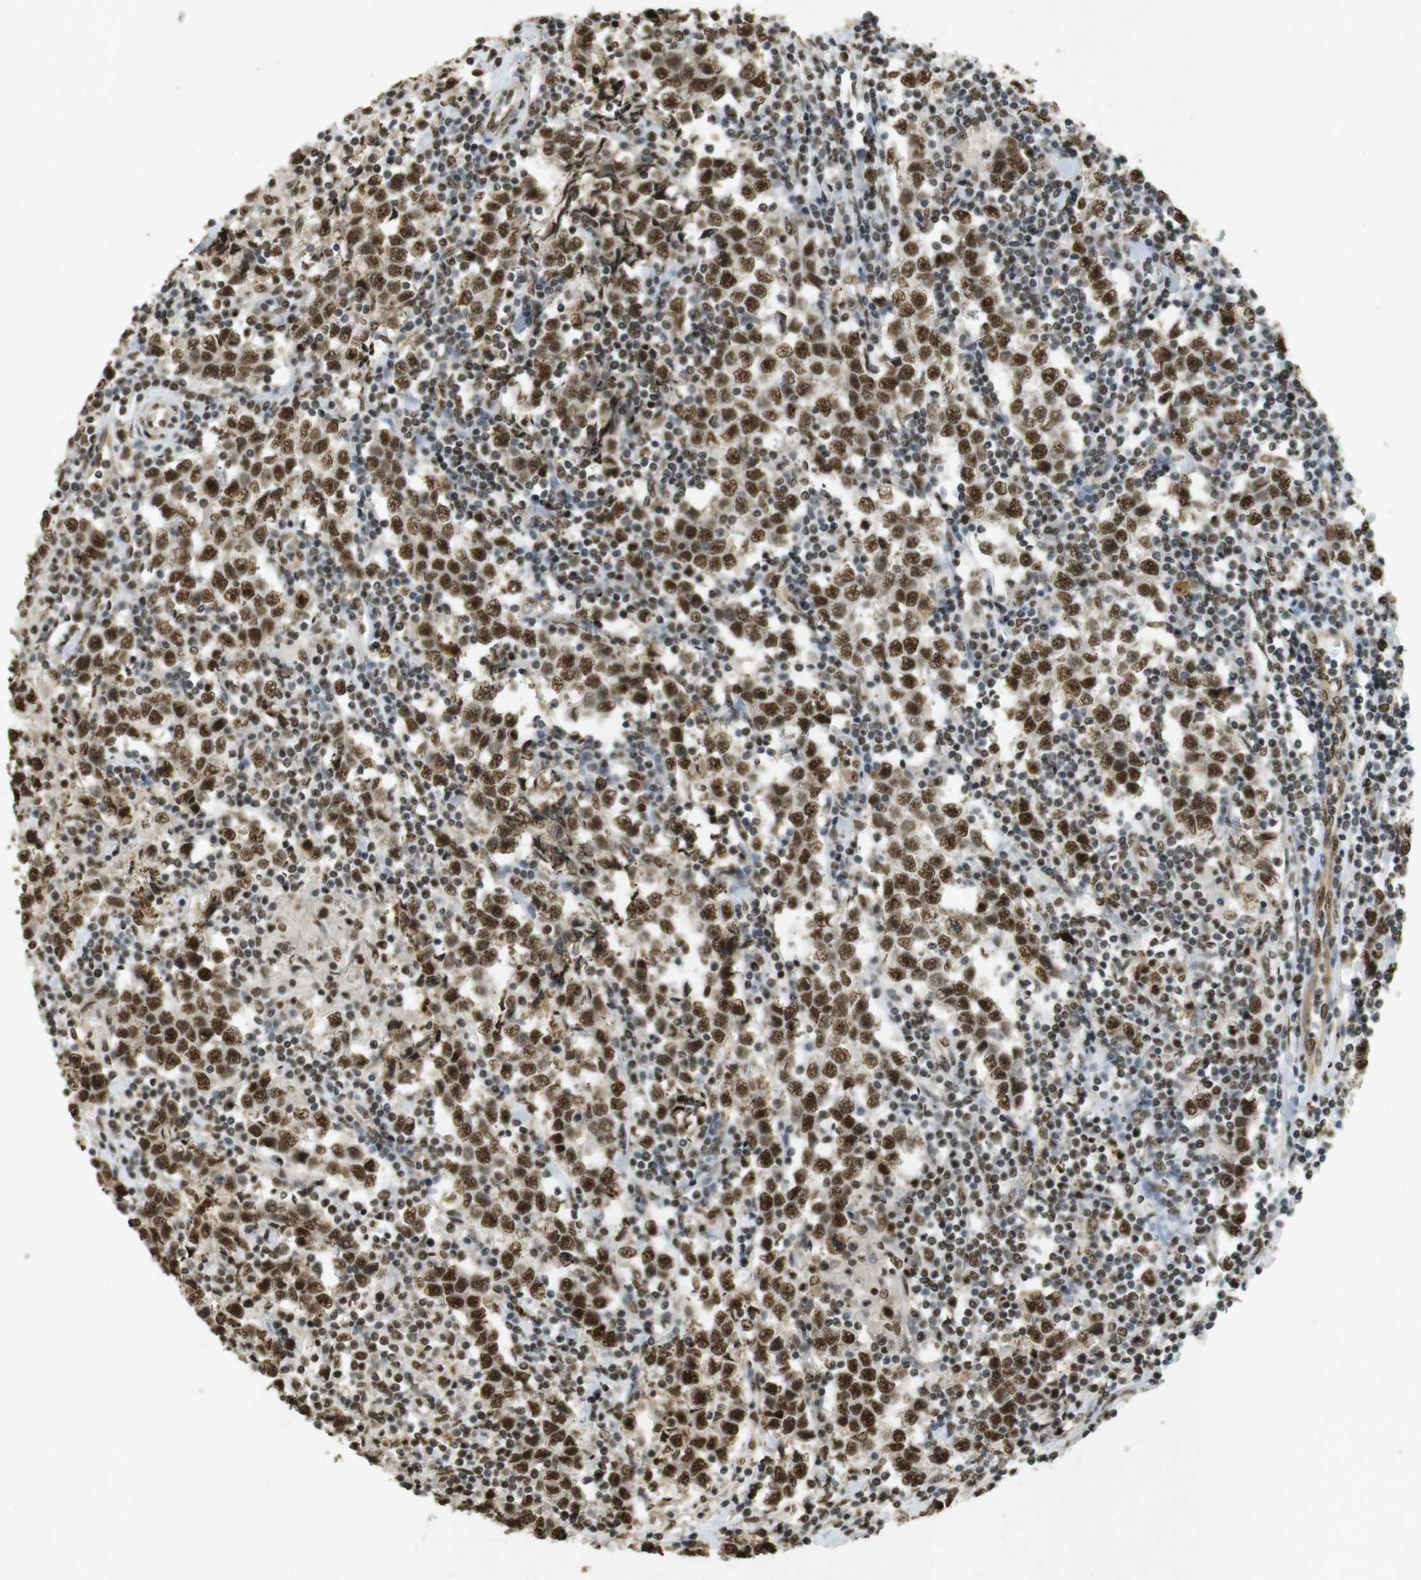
{"staining": {"intensity": "strong", "quantity": ">75%", "location": "nuclear"}, "tissue": "testis cancer", "cell_type": "Tumor cells", "image_type": "cancer", "snomed": [{"axis": "morphology", "description": "Seminoma, NOS"}, {"axis": "morphology", "description": "Carcinoma, Embryonal, NOS"}, {"axis": "topography", "description": "Testis"}], "caption": "Human testis cancer (seminoma) stained with a protein marker displays strong staining in tumor cells.", "gene": "GATA4", "patient": {"sex": "male", "age": 36}}